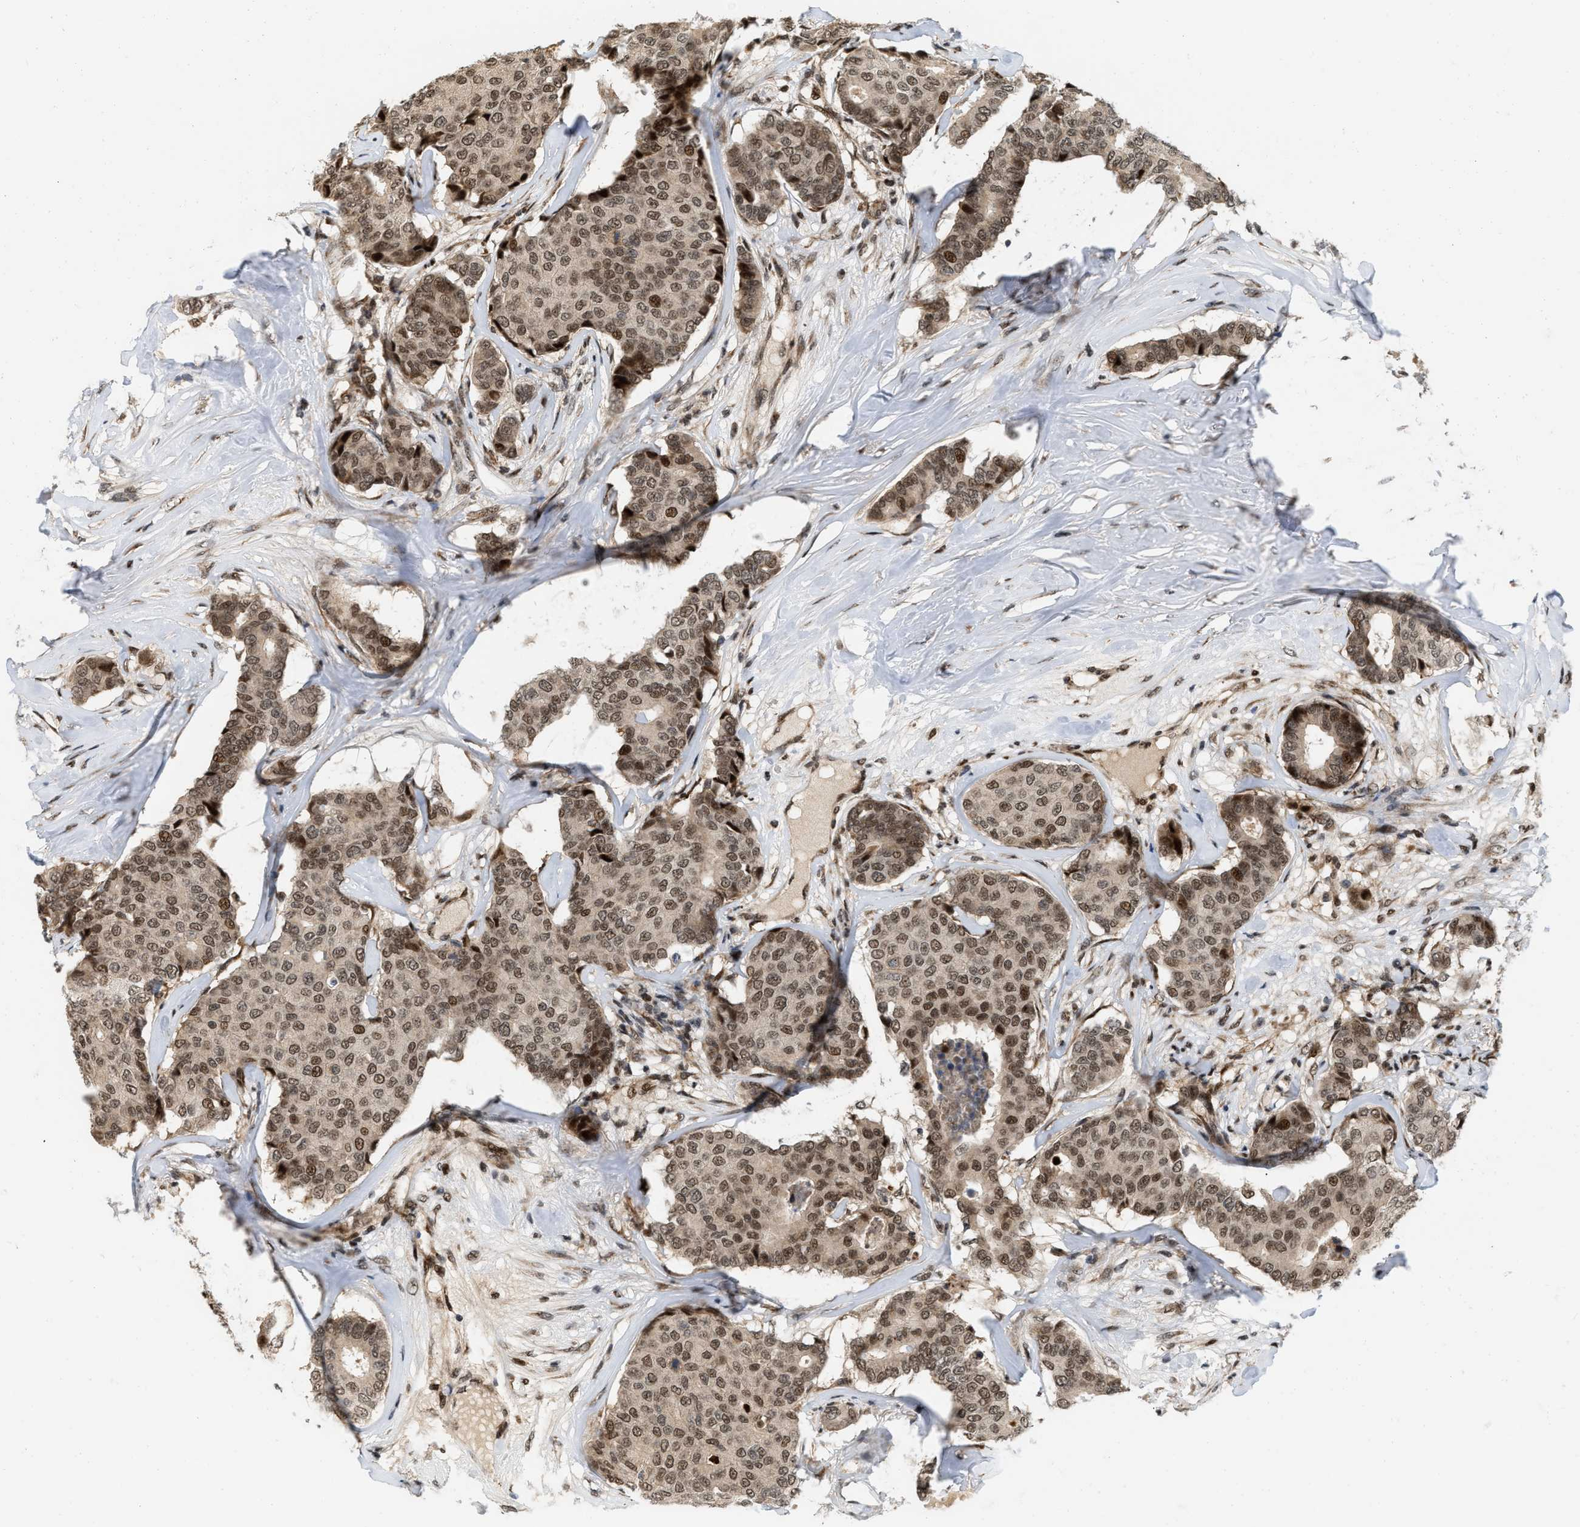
{"staining": {"intensity": "strong", "quantity": ">75%", "location": "cytoplasmic/membranous,nuclear"}, "tissue": "breast cancer", "cell_type": "Tumor cells", "image_type": "cancer", "snomed": [{"axis": "morphology", "description": "Duct carcinoma"}, {"axis": "topography", "description": "Breast"}], "caption": "Breast invasive ductal carcinoma stained for a protein displays strong cytoplasmic/membranous and nuclear positivity in tumor cells.", "gene": "ANKRD11", "patient": {"sex": "female", "age": 75}}